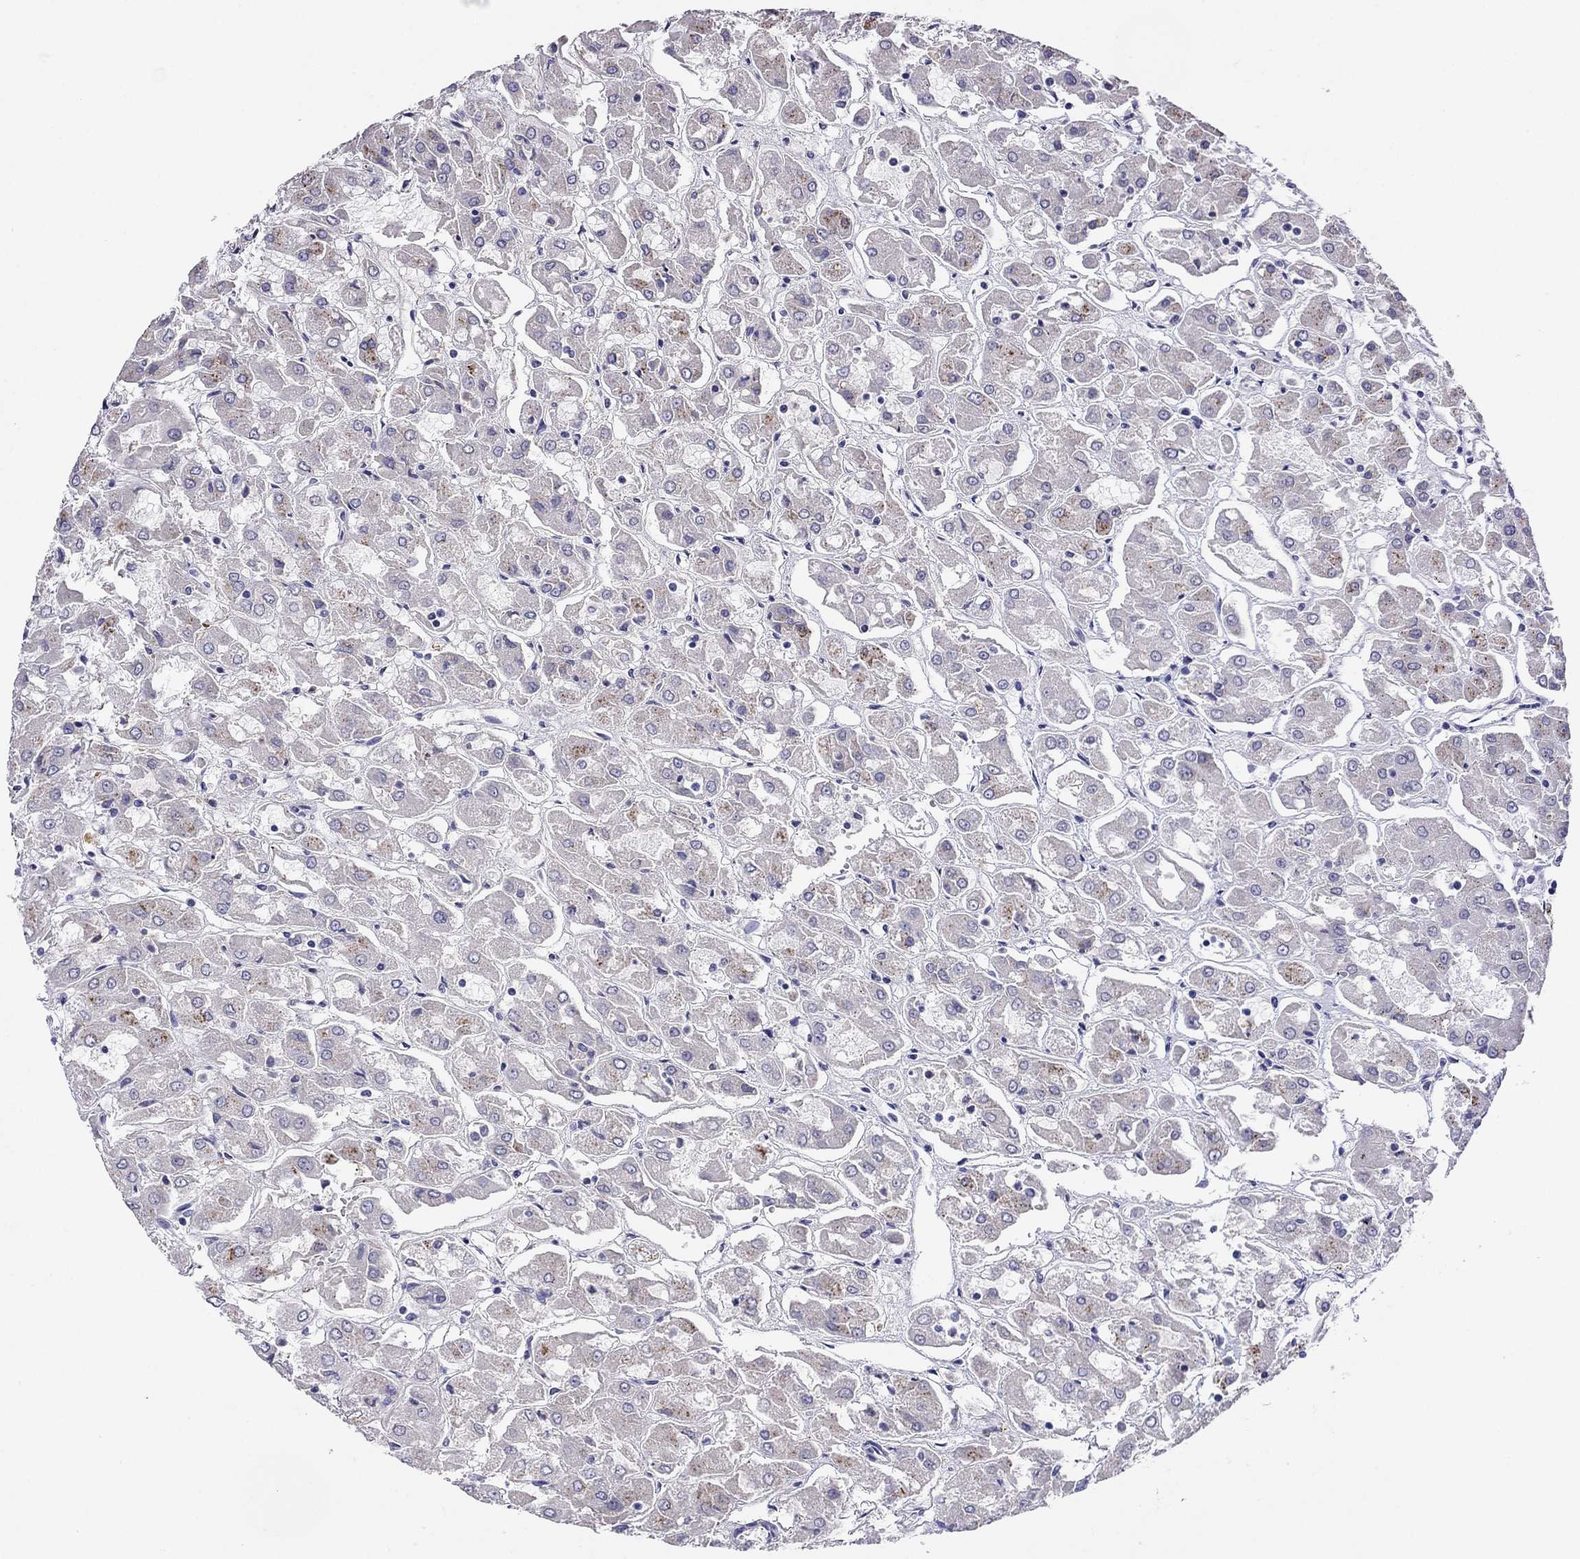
{"staining": {"intensity": "negative", "quantity": "none", "location": "none"}, "tissue": "renal cancer", "cell_type": "Tumor cells", "image_type": "cancer", "snomed": [{"axis": "morphology", "description": "Adenocarcinoma, NOS"}, {"axis": "topography", "description": "Kidney"}], "caption": "The immunohistochemistry histopathology image has no significant positivity in tumor cells of adenocarcinoma (renal) tissue.", "gene": "CAPNS2", "patient": {"sex": "male", "age": 72}}